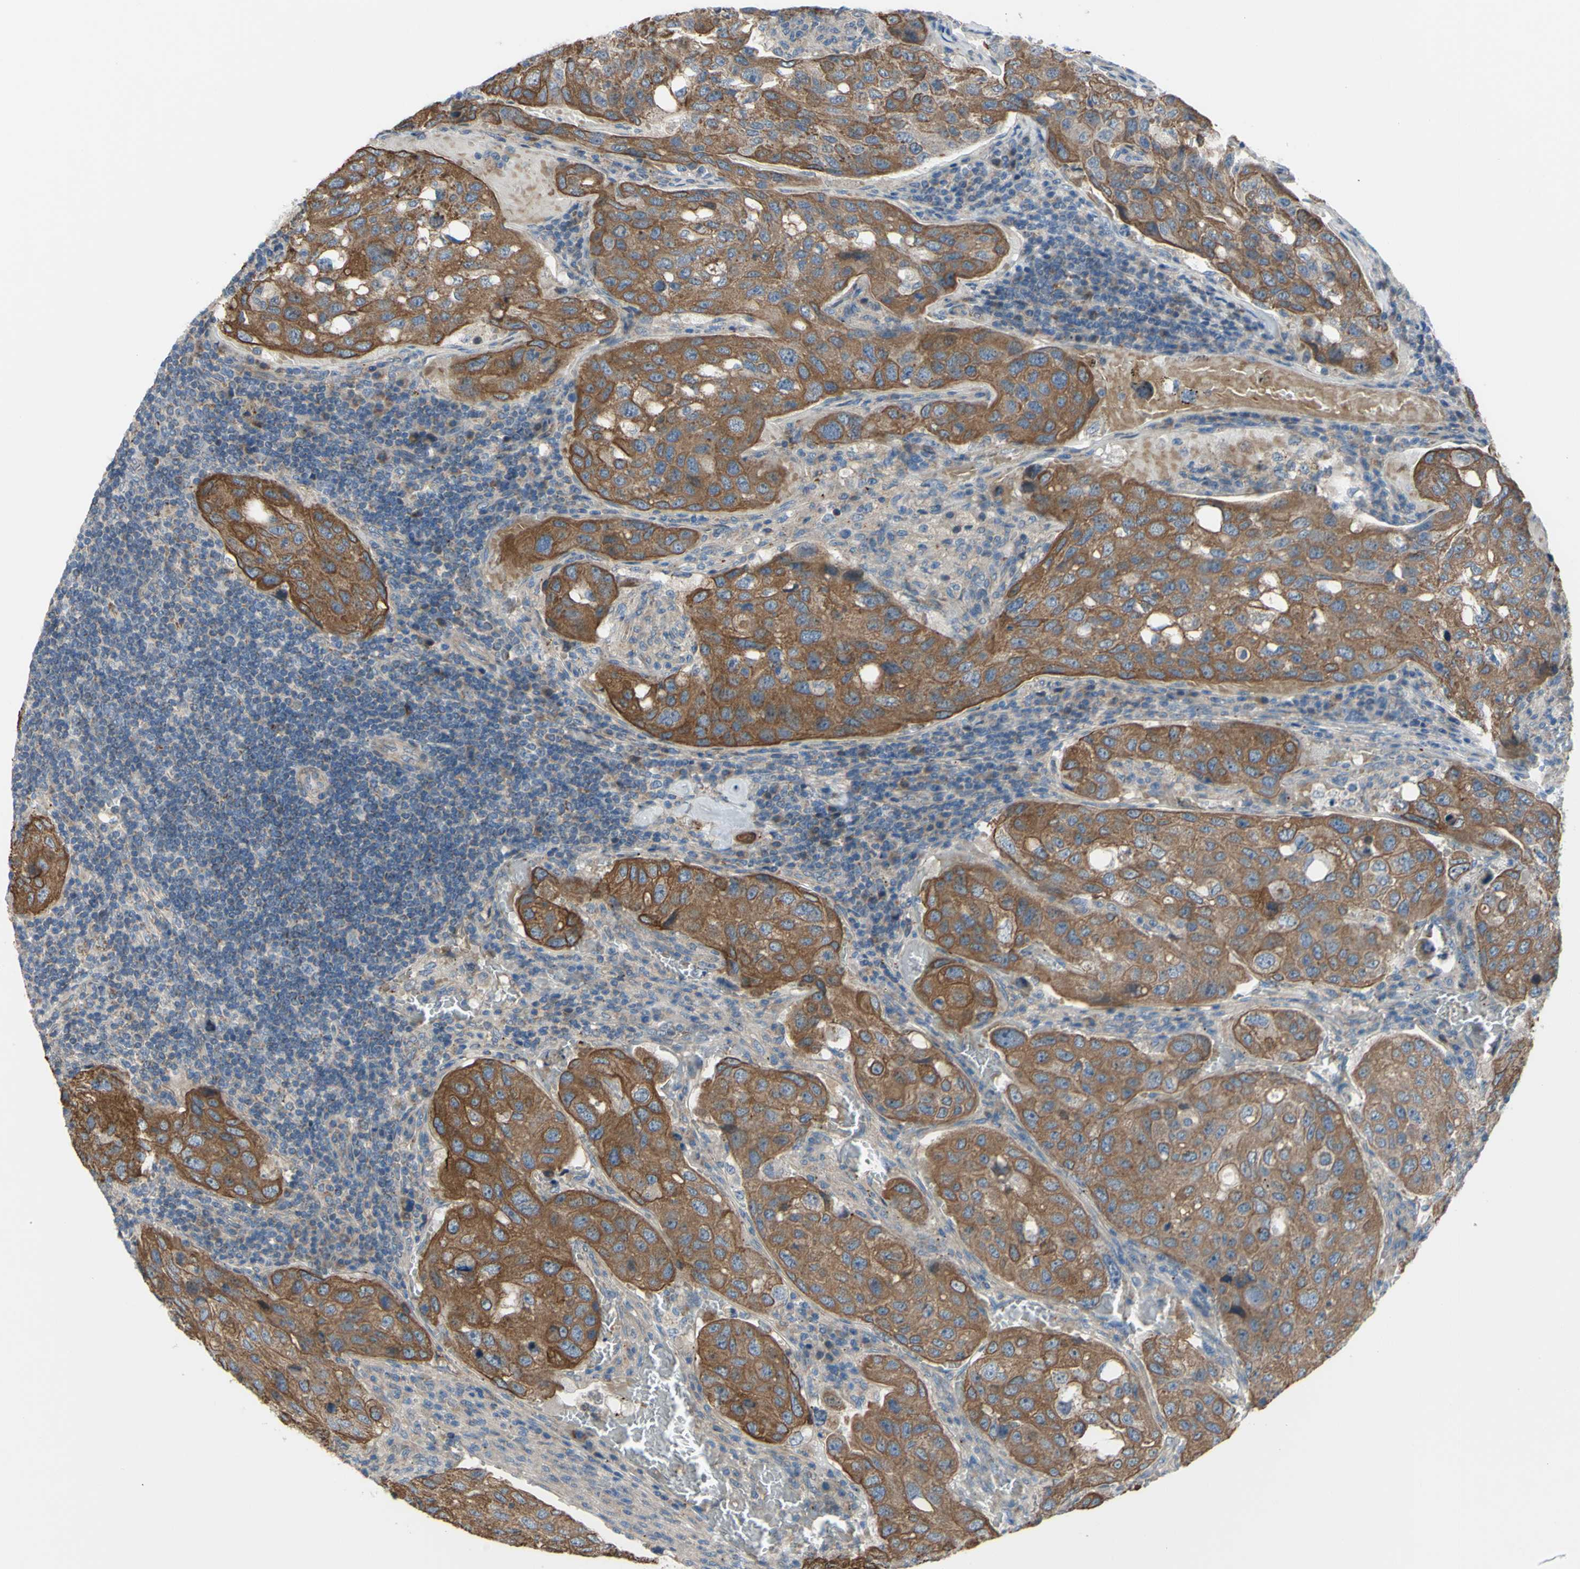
{"staining": {"intensity": "moderate", "quantity": ">75%", "location": "cytoplasmic/membranous"}, "tissue": "urothelial cancer", "cell_type": "Tumor cells", "image_type": "cancer", "snomed": [{"axis": "morphology", "description": "Urothelial carcinoma, High grade"}, {"axis": "topography", "description": "Lymph node"}, {"axis": "topography", "description": "Urinary bladder"}], "caption": "Immunohistochemical staining of human urothelial cancer shows moderate cytoplasmic/membranous protein positivity in about >75% of tumor cells.", "gene": "GRAMD2B", "patient": {"sex": "male", "age": 51}}